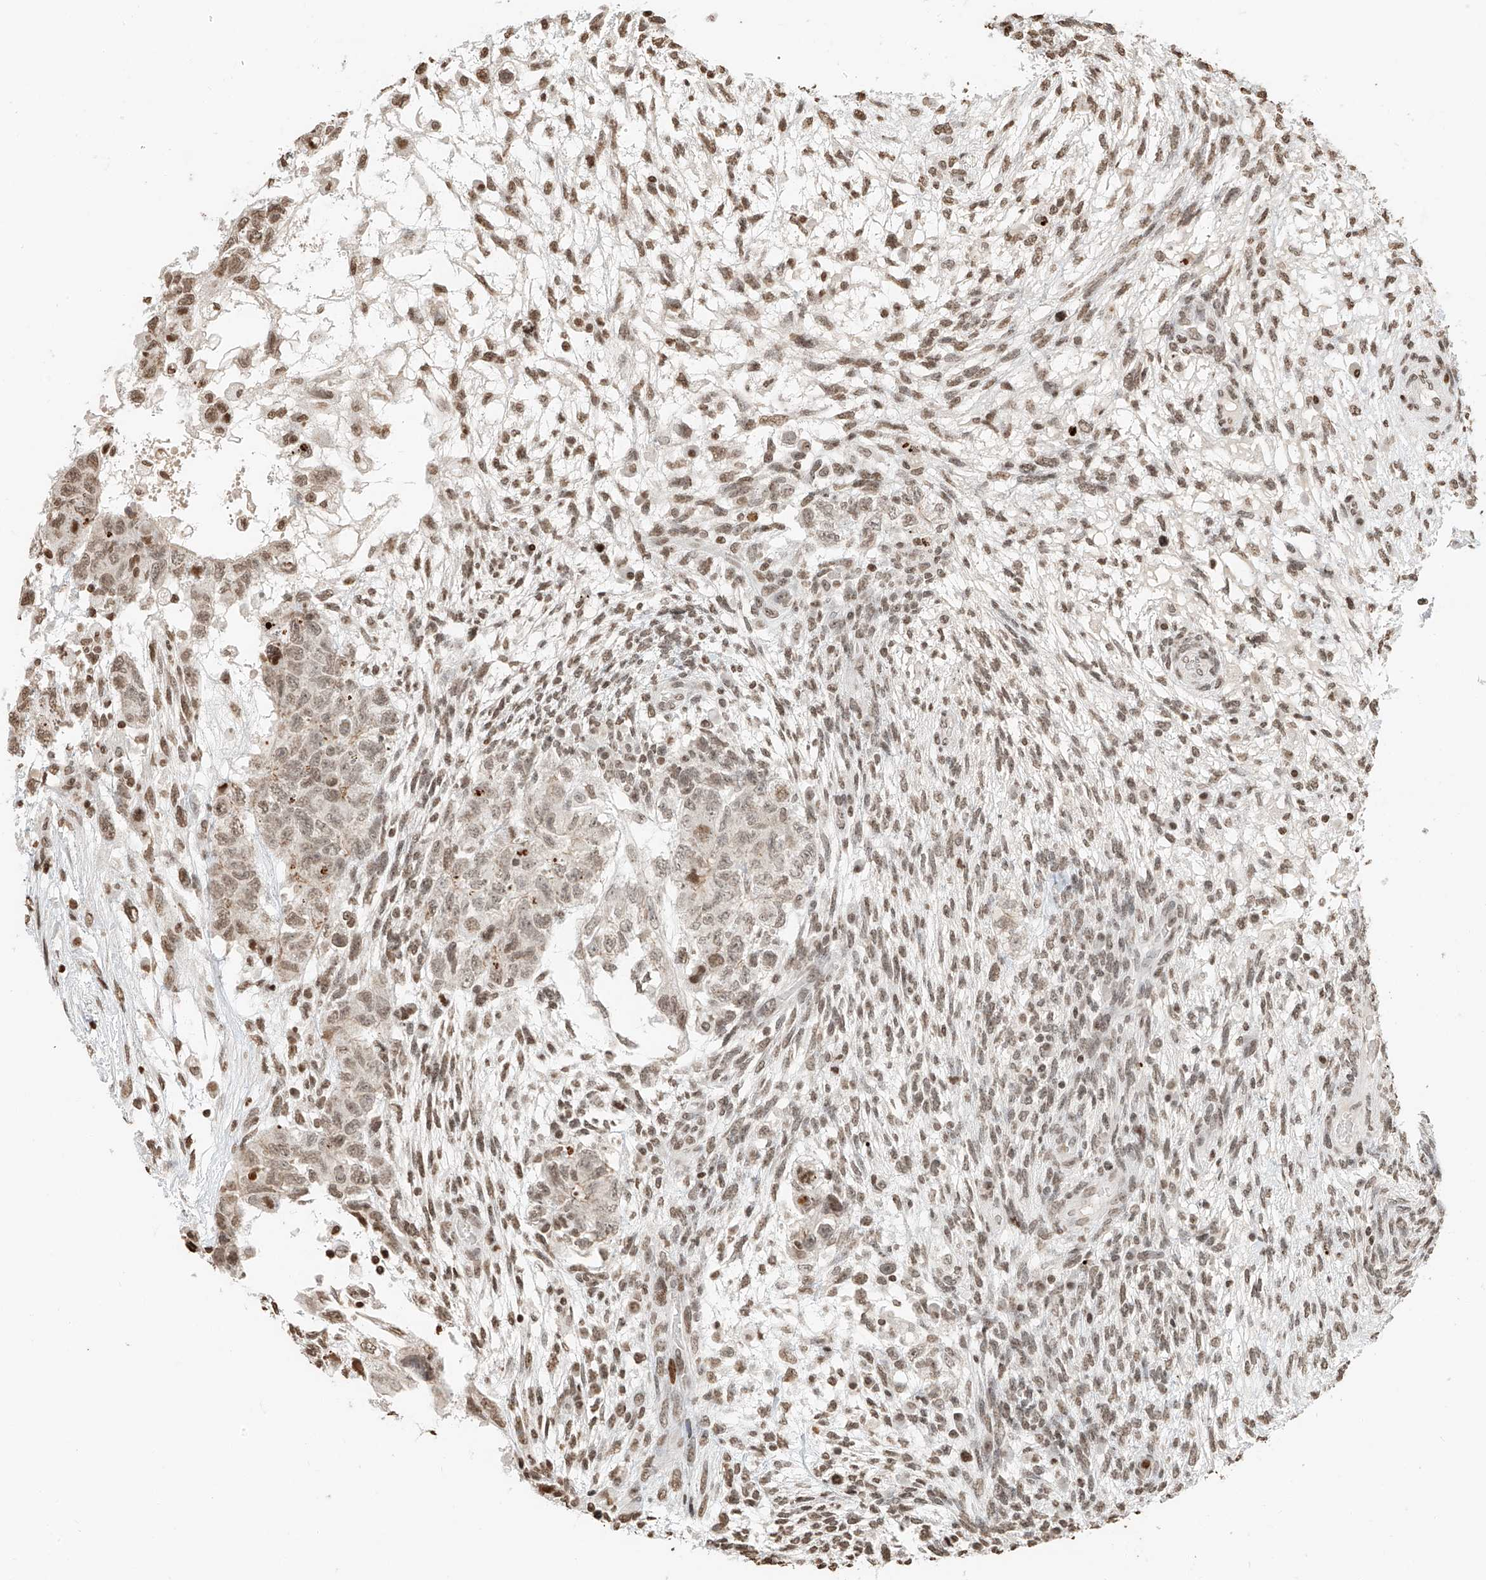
{"staining": {"intensity": "weak", "quantity": ">75%", "location": "nuclear"}, "tissue": "testis cancer", "cell_type": "Tumor cells", "image_type": "cancer", "snomed": [{"axis": "morphology", "description": "Normal tissue, NOS"}, {"axis": "morphology", "description": "Carcinoma, Embryonal, NOS"}, {"axis": "topography", "description": "Testis"}], "caption": "Immunohistochemistry photomicrograph of neoplastic tissue: human testis embryonal carcinoma stained using immunohistochemistry (IHC) displays low levels of weak protein expression localized specifically in the nuclear of tumor cells, appearing as a nuclear brown color.", "gene": "C17orf58", "patient": {"sex": "male", "age": 36}}